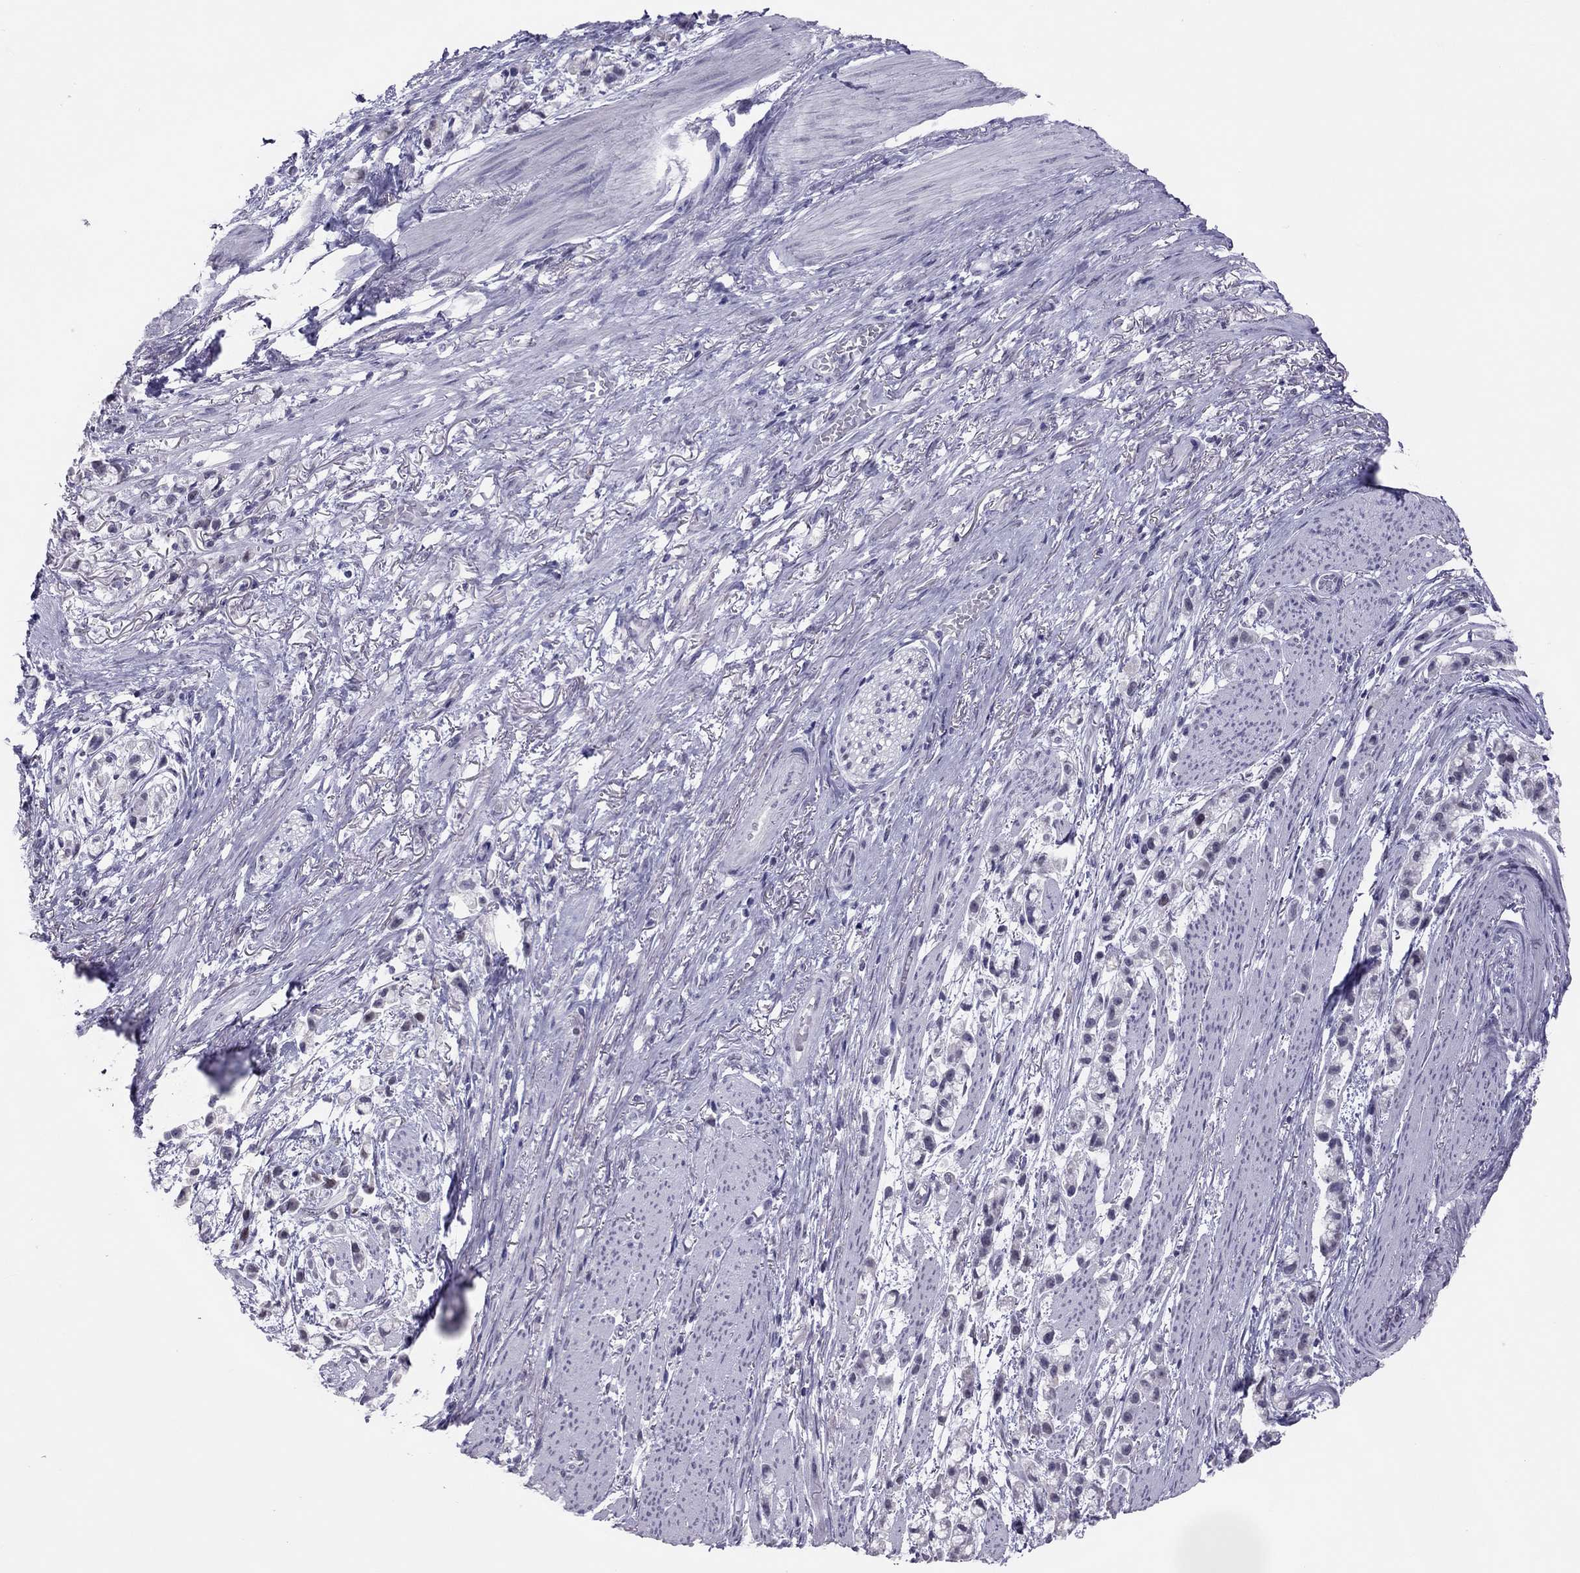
{"staining": {"intensity": "negative", "quantity": "none", "location": "none"}, "tissue": "stomach cancer", "cell_type": "Tumor cells", "image_type": "cancer", "snomed": [{"axis": "morphology", "description": "Adenocarcinoma, NOS"}, {"axis": "topography", "description": "Stomach"}], "caption": "This is an IHC photomicrograph of human stomach adenocarcinoma. There is no staining in tumor cells.", "gene": "PHOX2A", "patient": {"sex": "female", "age": 81}}